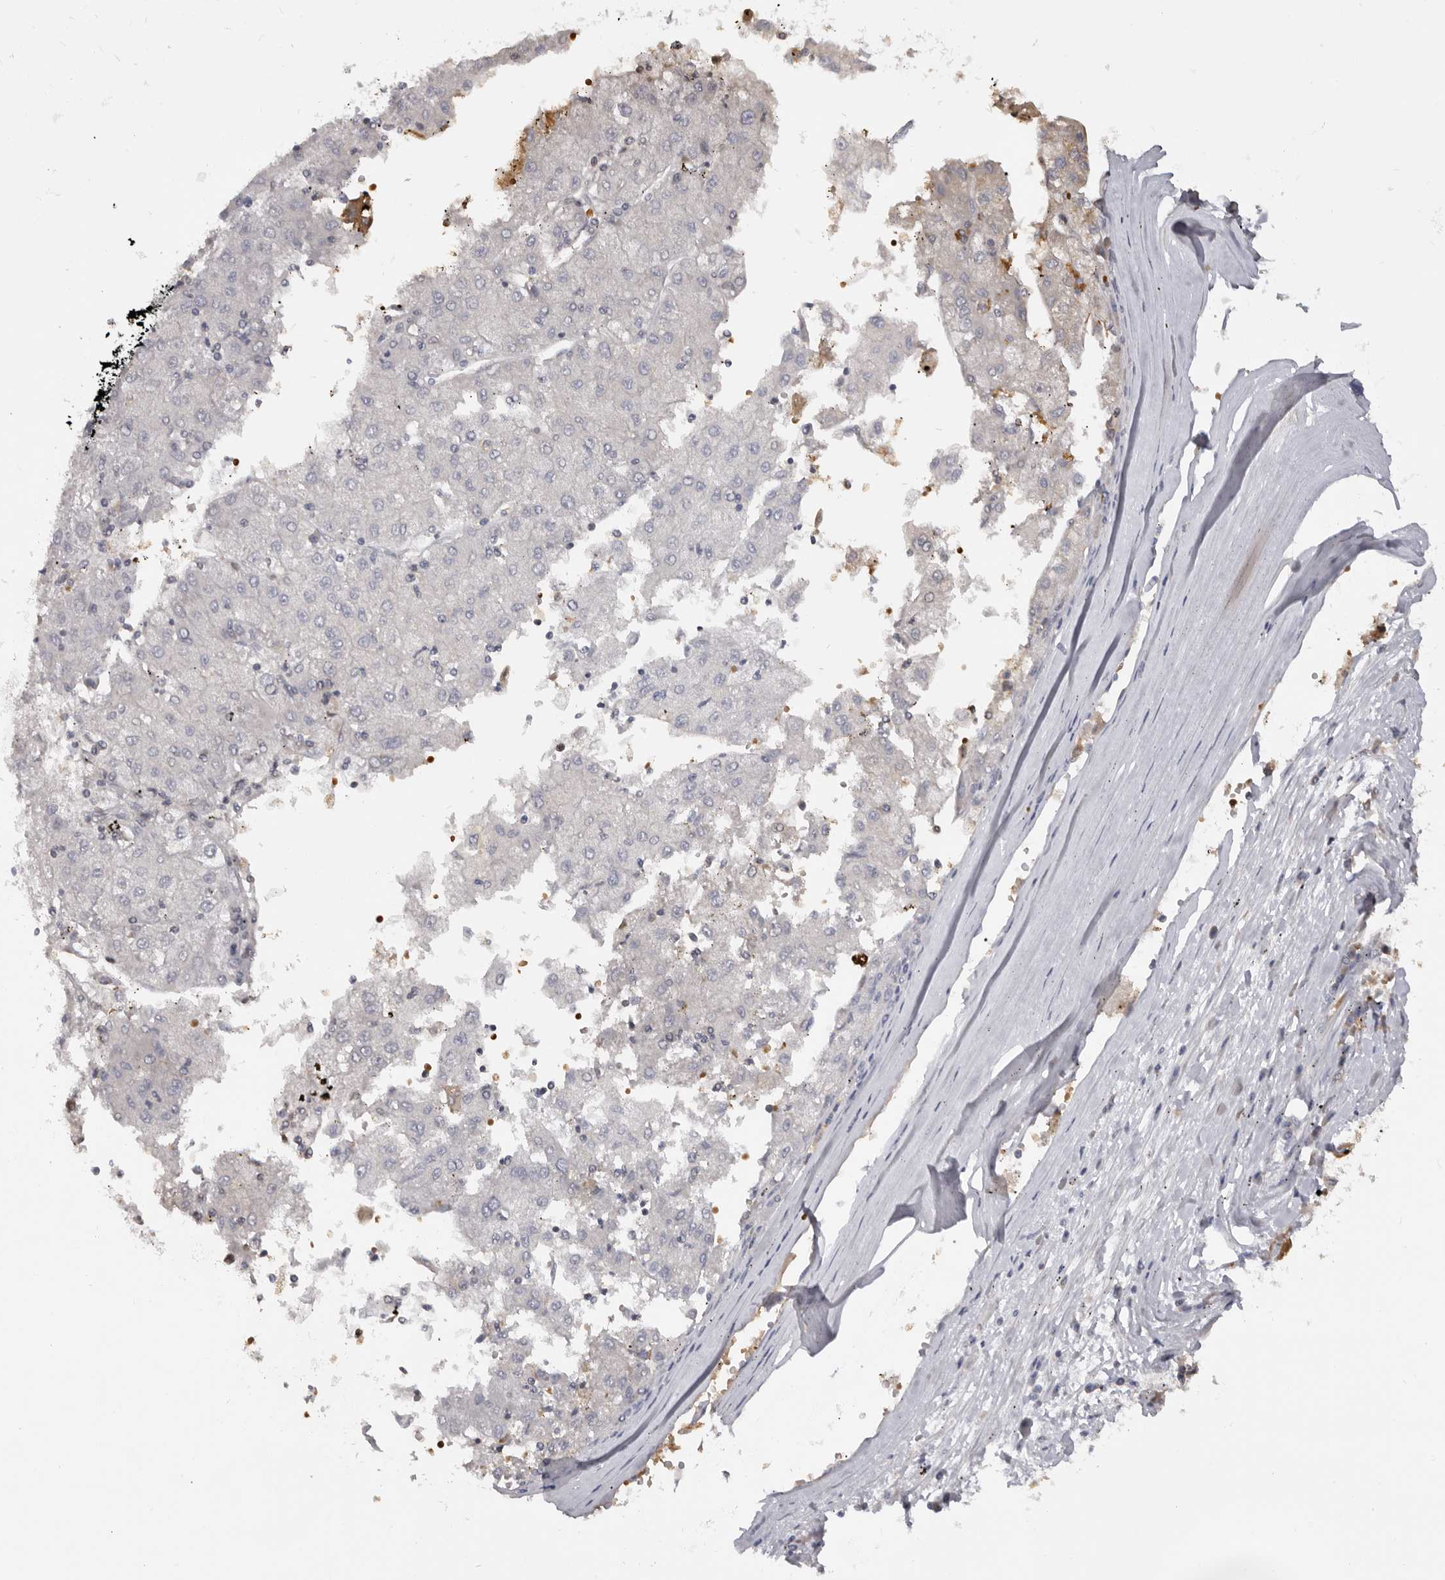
{"staining": {"intensity": "negative", "quantity": "none", "location": "none"}, "tissue": "liver cancer", "cell_type": "Tumor cells", "image_type": "cancer", "snomed": [{"axis": "morphology", "description": "Carcinoma, Hepatocellular, NOS"}, {"axis": "topography", "description": "Liver"}], "caption": "DAB (3,3'-diaminobenzidine) immunohistochemical staining of liver hepatocellular carcinoma shows no significant expression in tumor cells. (DAB immunohistochemistry, high magnification).", "gene": "TNR", "patient": {"sex": "male", "age": 72}}